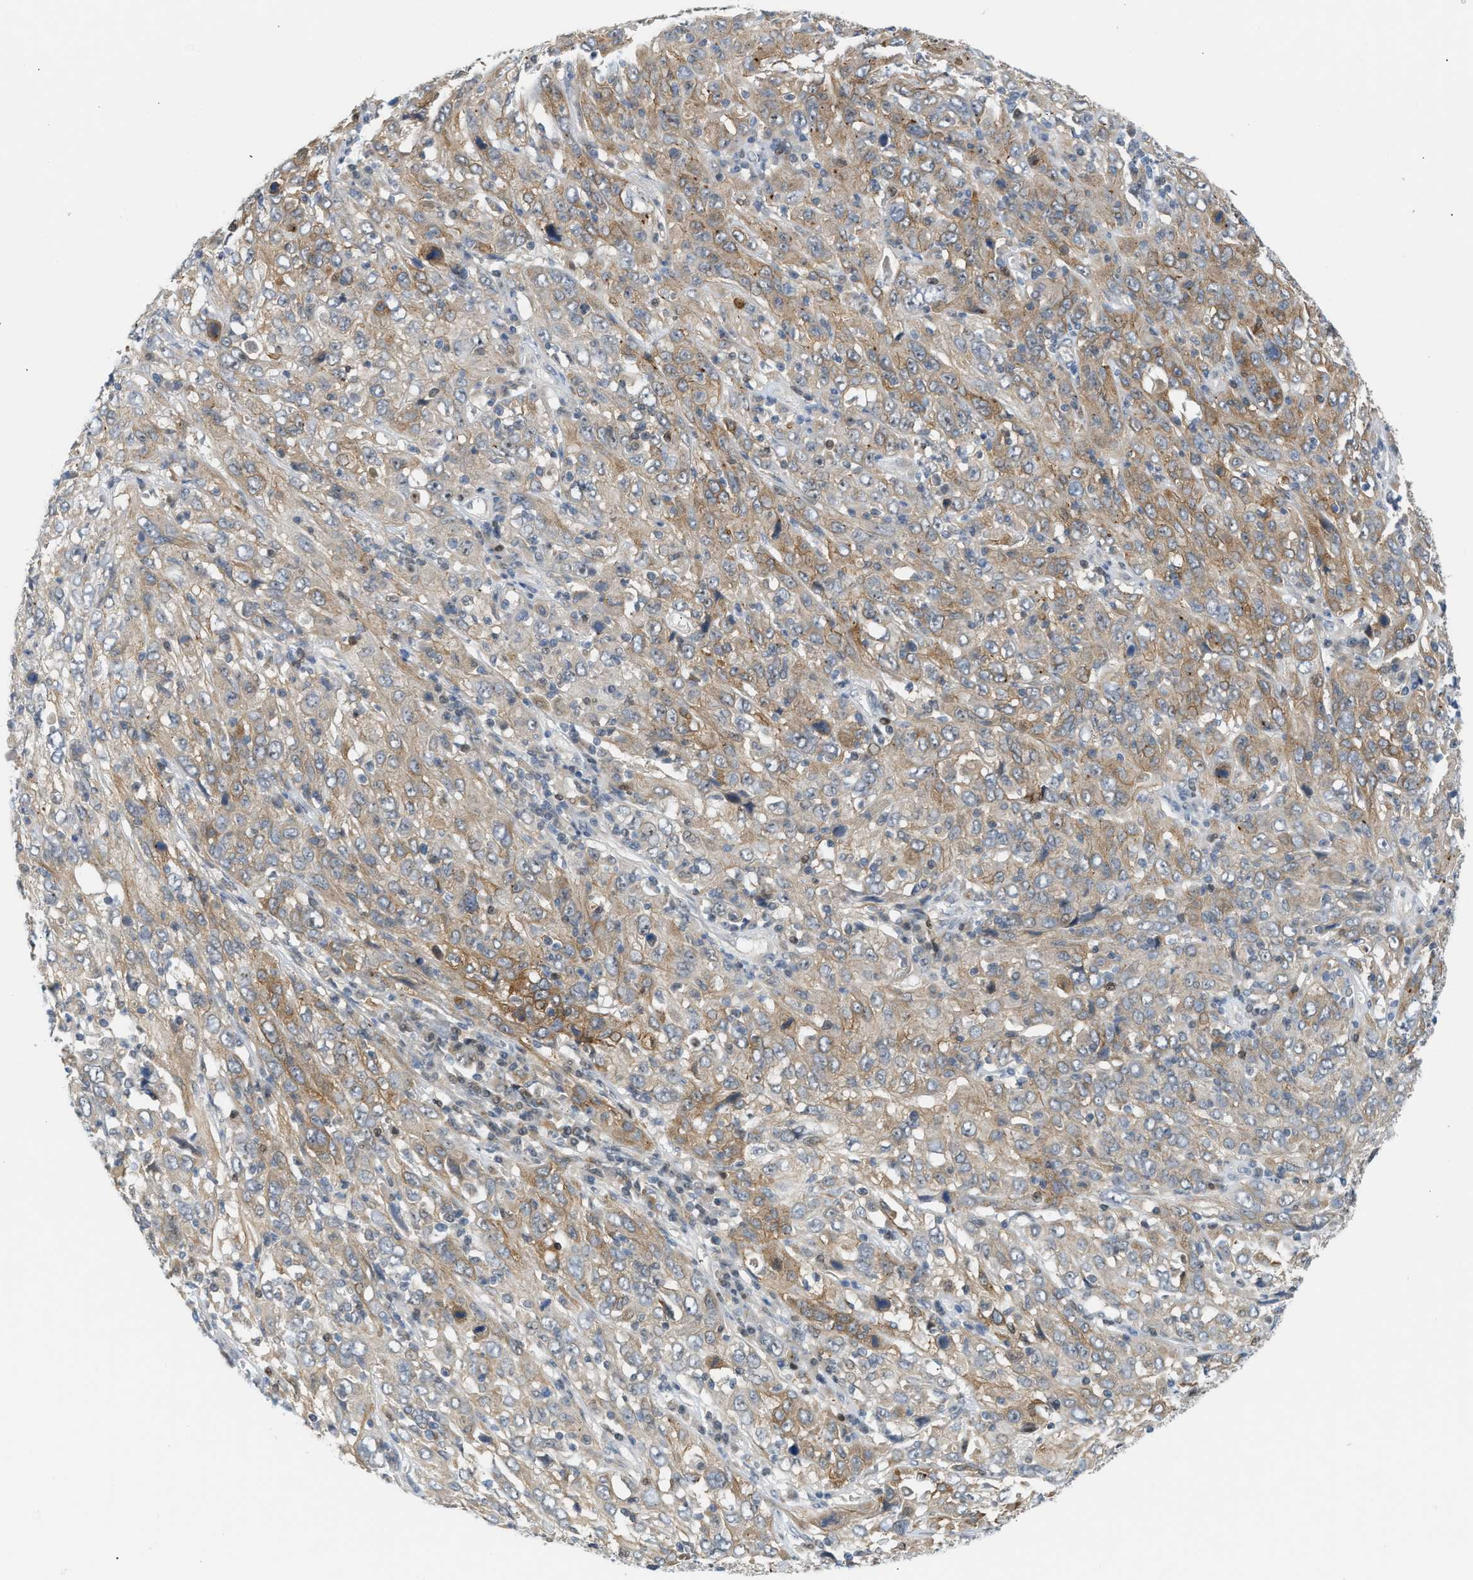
{"staining": {"intensity": "weak", "quantity": "25%-75%", "location": "cytoplasmic/membranous"}, "tissue": "cervical cancer", "cell_type": "Tumor cells", "image_type": "cancer", "snomed": [{"axis": "morphology", "description": "Squamous cell carcinoma, NOS"}, {"axis": "topography", "description": "Cervix"}], "caption": "Protein analysis of cervical cancer (squamous cell carcinoma) tissue shows weak cytoplasmic/membranous expression in about 25%-75% of tumor cells. (brown staining indicates protein expression, while blue staining denotes nuclei).", "gene": "NPS", "patient": {"sex": "female", "age": 46}}